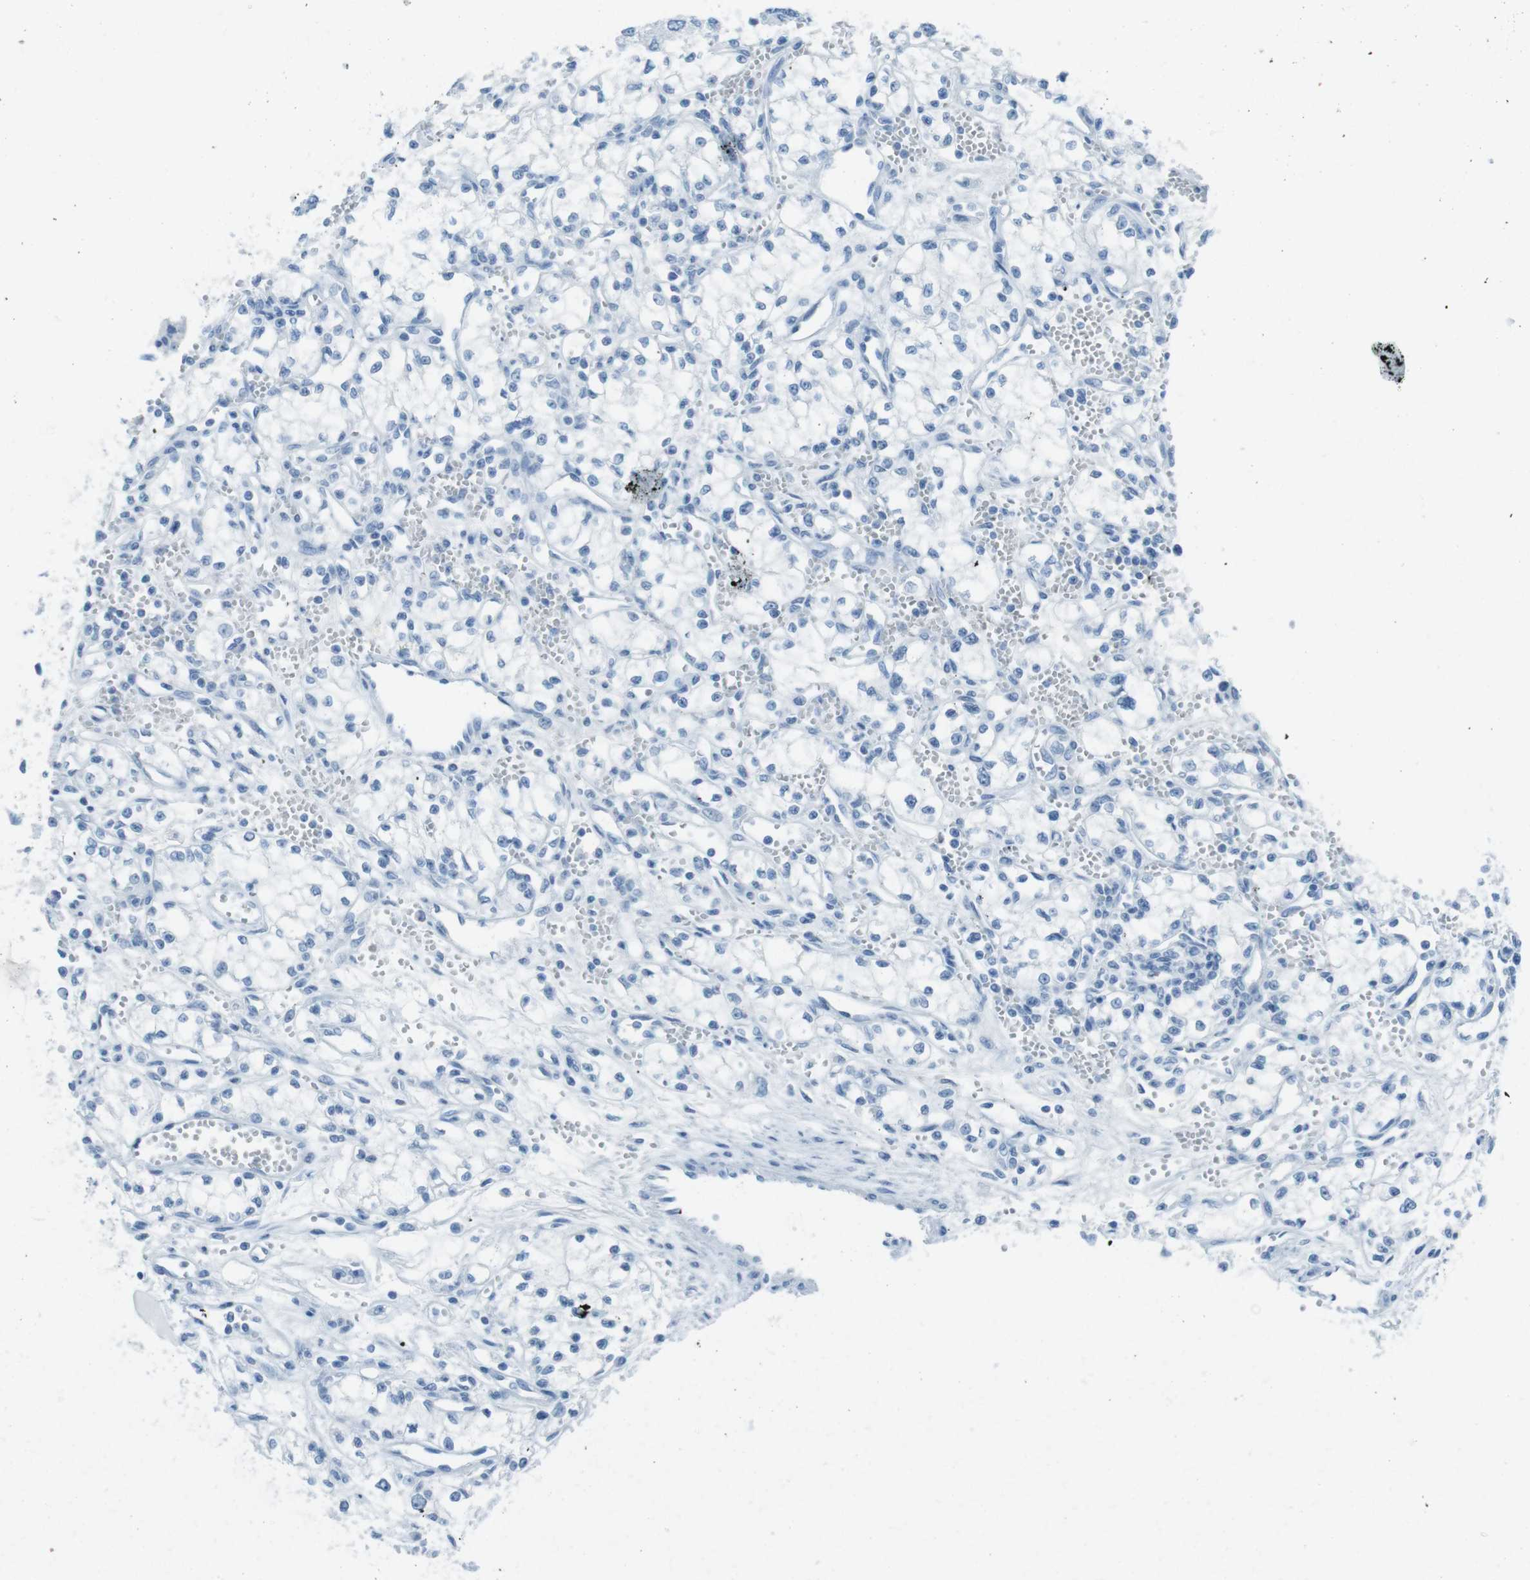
{"staining": {"intensity": "negative", "quantity": "none", "location": "none"}, "tissue": "renal cancer", "cell_type": "Tumor cells", "image_type": "cancer", "snomed": [{"axis": "morphology", "description": "Normal tissue, NOS"}, {"axis": "morphology", "description": "Adenocarcinoma, NOS"}, {"axis": "topography", "description": "Kidney"}], "caption": "Adenocarcinoma (renal) was stained to show a protein in brown. There is no significant staining in tumor cells.", "gene": "TMEM207", "patient": {"sex": "male", "age": 59}}